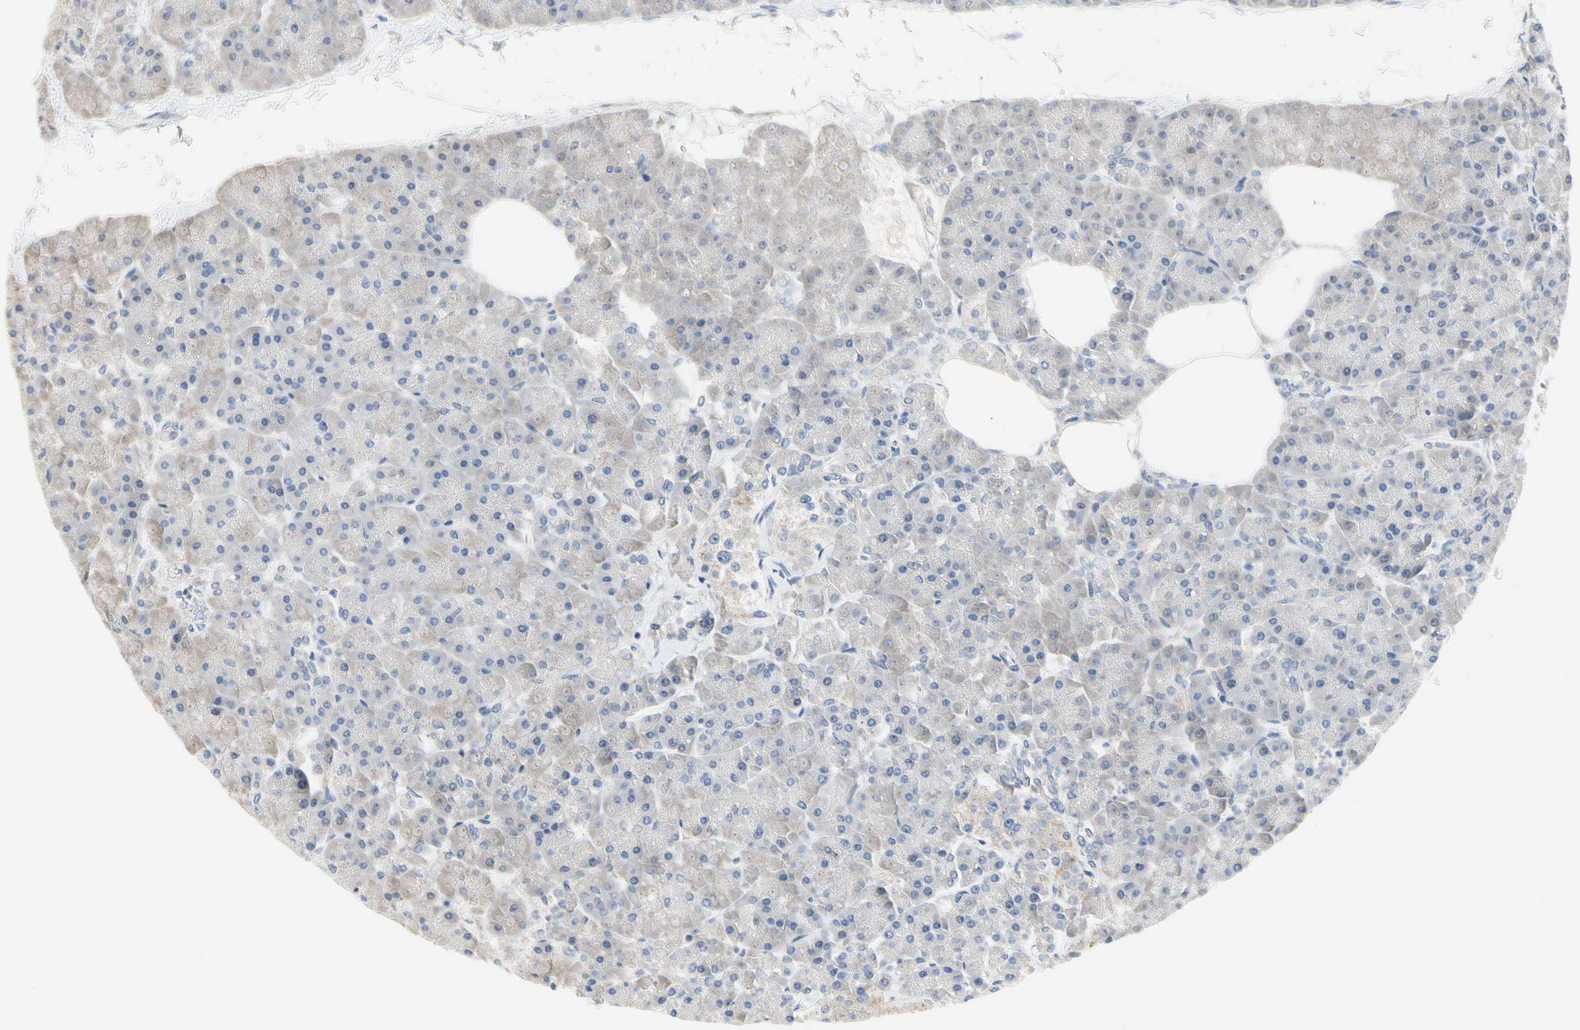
{"staining": {"intensity": "negative", "quantity": "none", "location": "none"}, "tissue": "pancreas", "cell_type": "Exocrine glandular cells", "image_type": "normal", "snomed": [{"axis": "morphology", "description": "Normal tissue, NOS"}, {"axis": "topography", "description": "Pancreas"}], "caption": "There is no significant staining in exocrine glandular cells of pancreas.", "gene": "GAS6", "patient": {"sex": "female", "age": 70}}